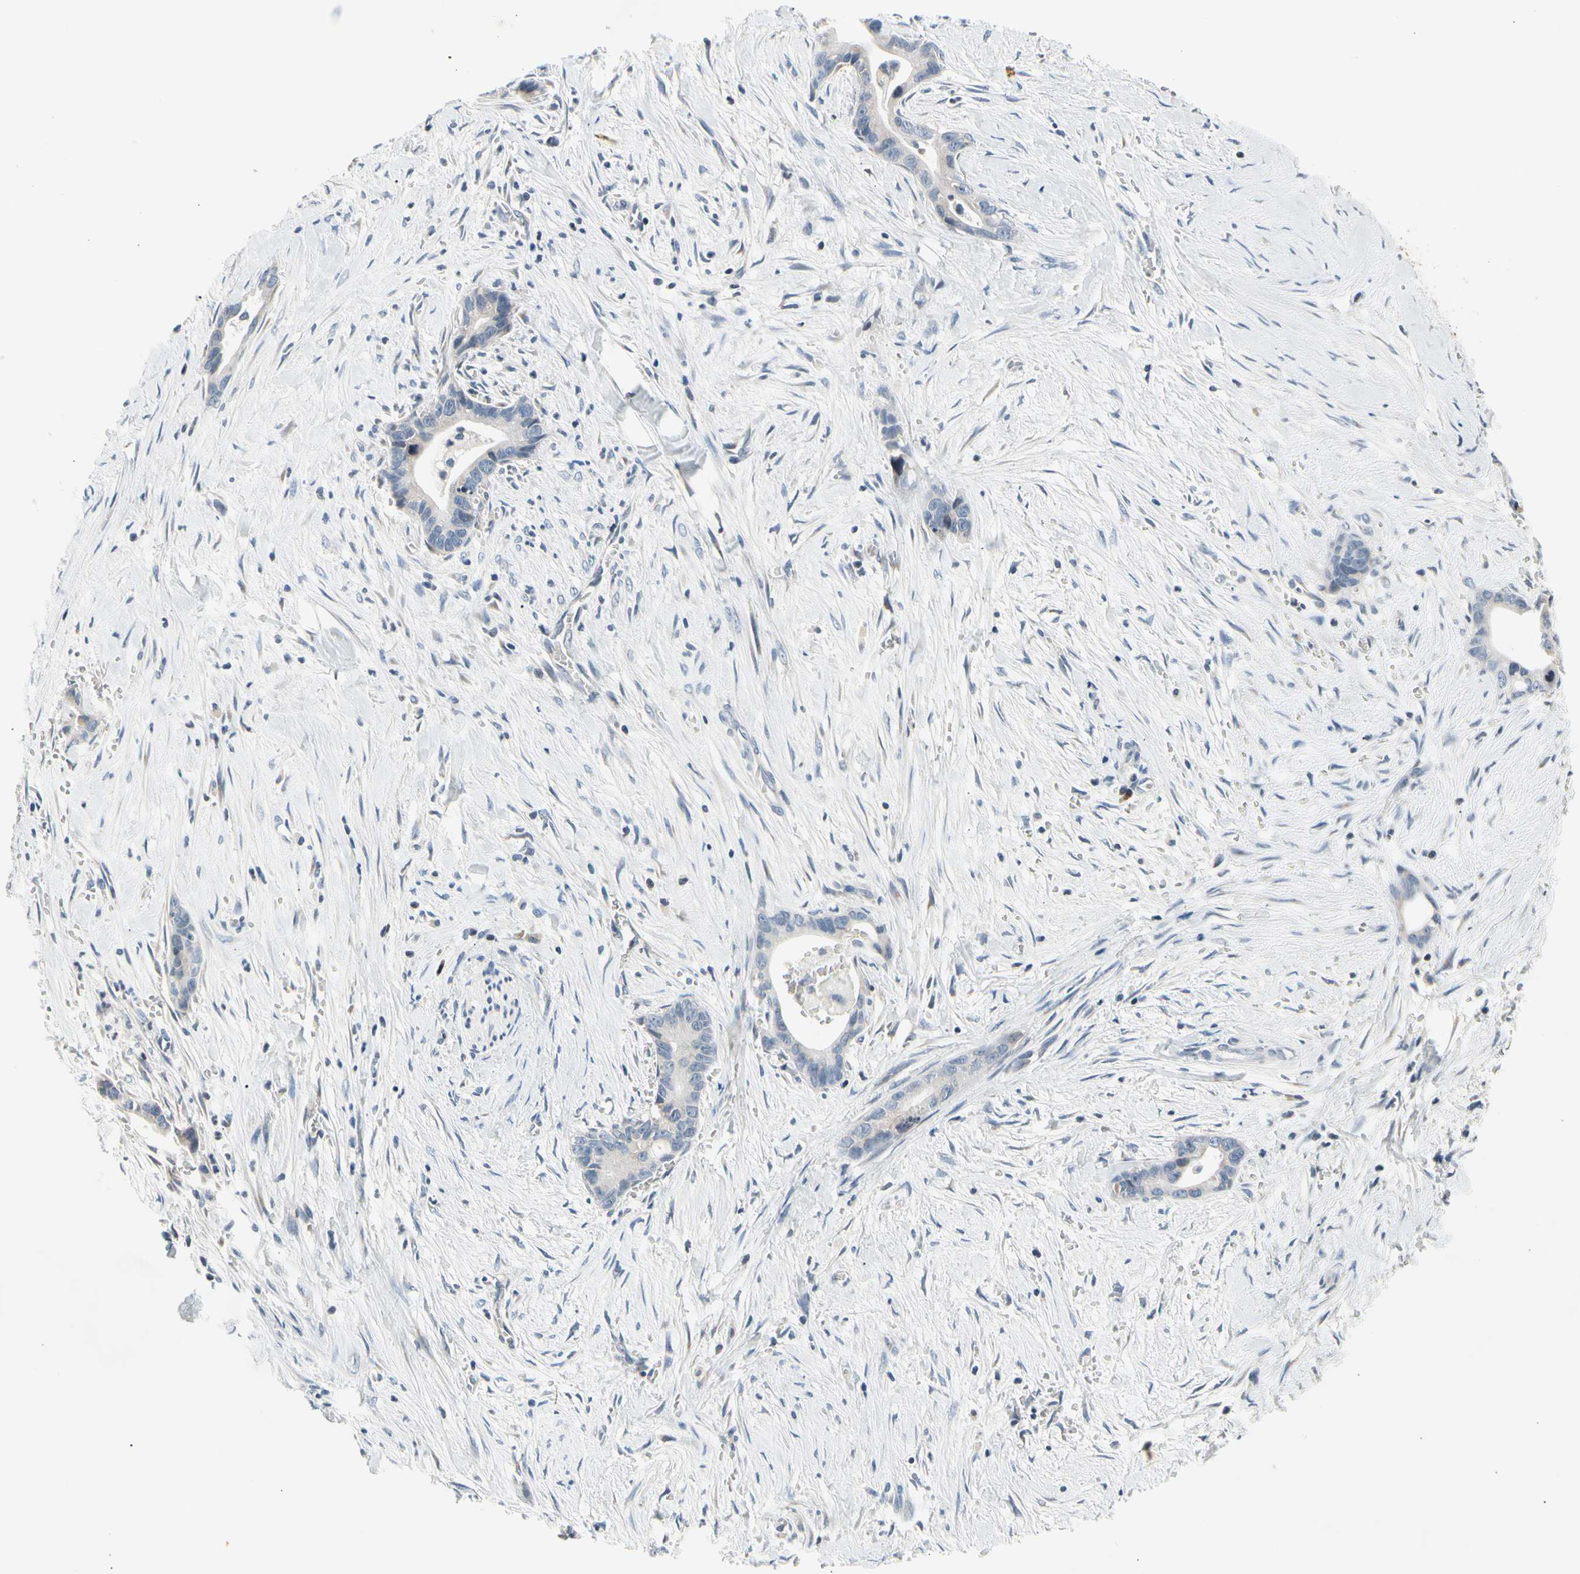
{"staining": {"intensity": "negative", "quantity": "none", "location": "none"}, "tissue": "liver cancer", "cell_type": "Tumor cells", "image_type": "cancer", "snomed": [{"axis": "morphology", "description": "Cholangiocarcinoma"}, {"axis": "topography", "description": "Liver"}], "caption": "Histopathology image shows no significant protein positivity in tumor cells of cholangiocarcinoma (liver). (DAB immunohistochemistry (IHC), high magnification).", "gene": "SOX30", "patient": {"sex": "female", "age": 55}}